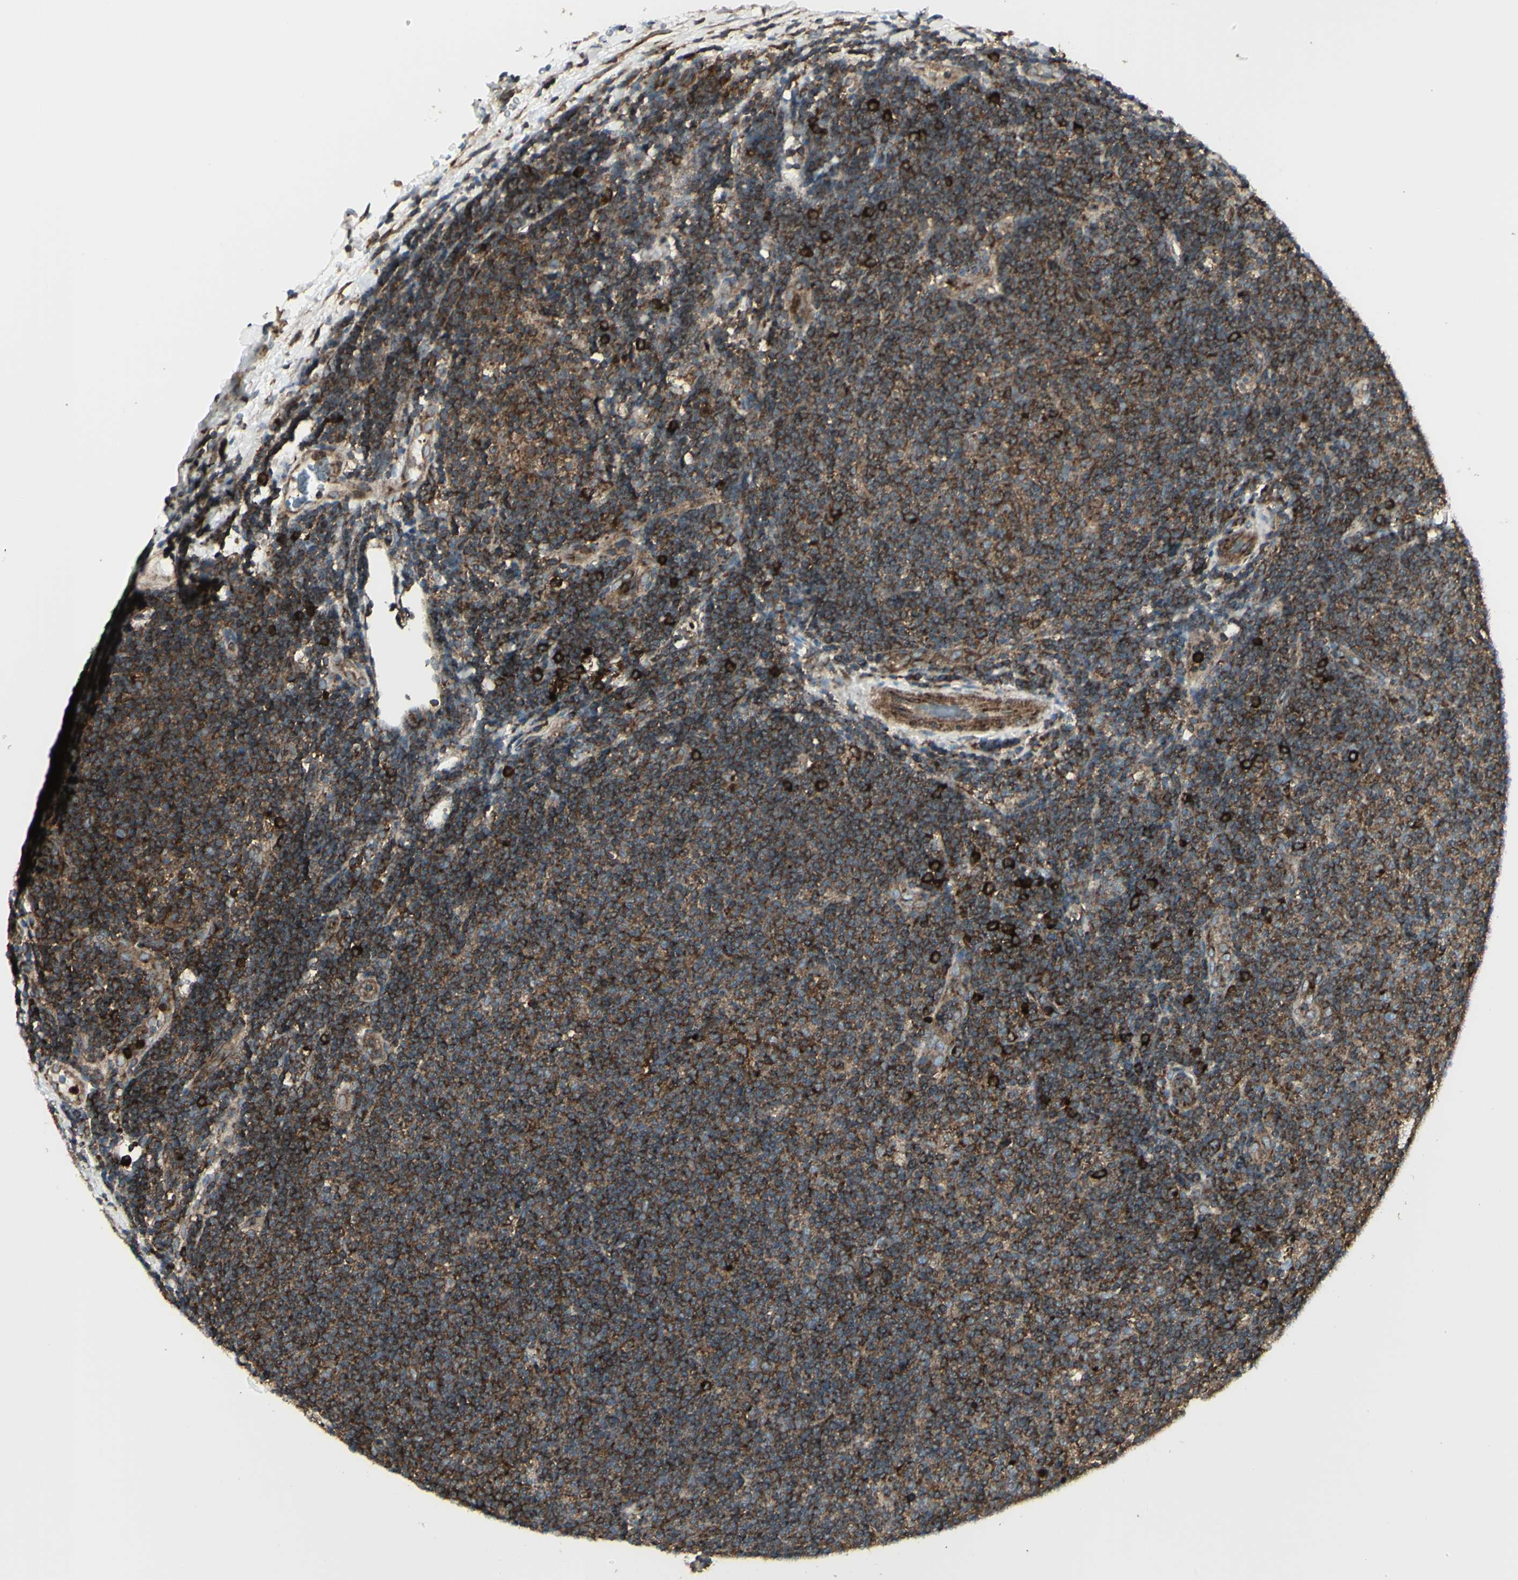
{"staining": {"intensity": "strong", "quantity": ">75%", "location": "cytoplasmic/membranous"}, "tissue": "lymphoma", "cell_type": "Tumor cells", "image_type": "cancer", "snomed": [{"axis": "morphology", "description": "Malignant lymphoma, non-Hodgkin's type, Low grade"}, {"axis": "topography", "description": "Lymph node"}], "caption": "A micrograph showing strong cytoplasmic/membranous expression in approximately >75% of tumor cells in low-grade malignant lymphoma, non-Hodgkin's type, as visualized by brown immunohistochemical staining.", "gene": "NAPA", "patient": {"sex": "male", "age": 83}}